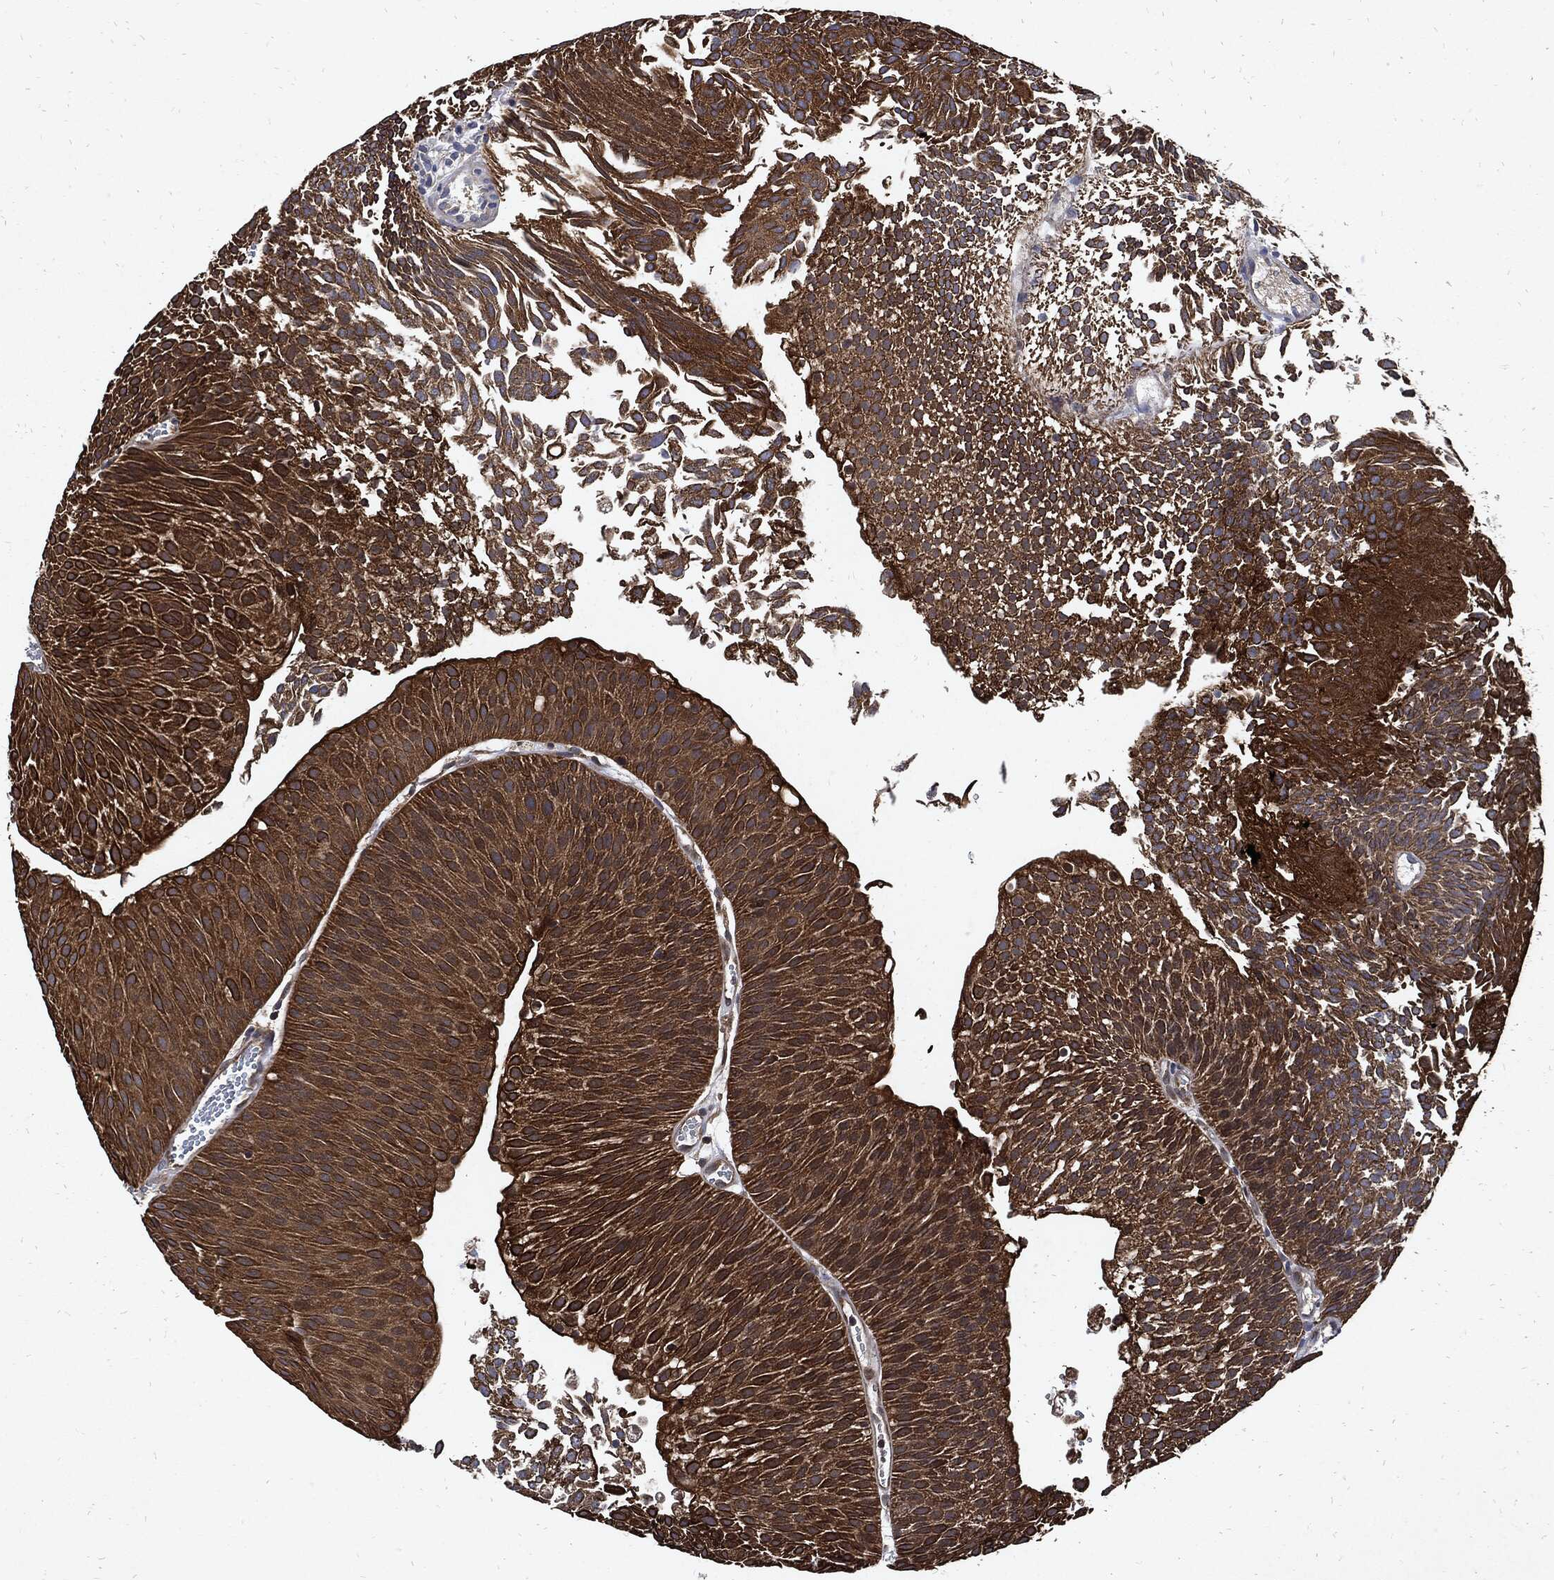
{"staining": {"intensity": "strong", "quantity": ">75%", "location": "cytoplasmic/membranous"}, "tissue": "urothelial cancer", "cell_type": "Tumor cells", "image_type": "cancer", "snomed": [{"axis": "morphology", "description": "Urothelial carcinoma, Low grade"}, {"axis": "topography", "description": "Urinary bladder"}], "caption": "Tumor cells demonstrate strong cytoplasmic/membranous positivity in about >75% of cells in urothelial cancer.", "gene": "DCTN1", "patient": {"sex": "male", "age": 65}}